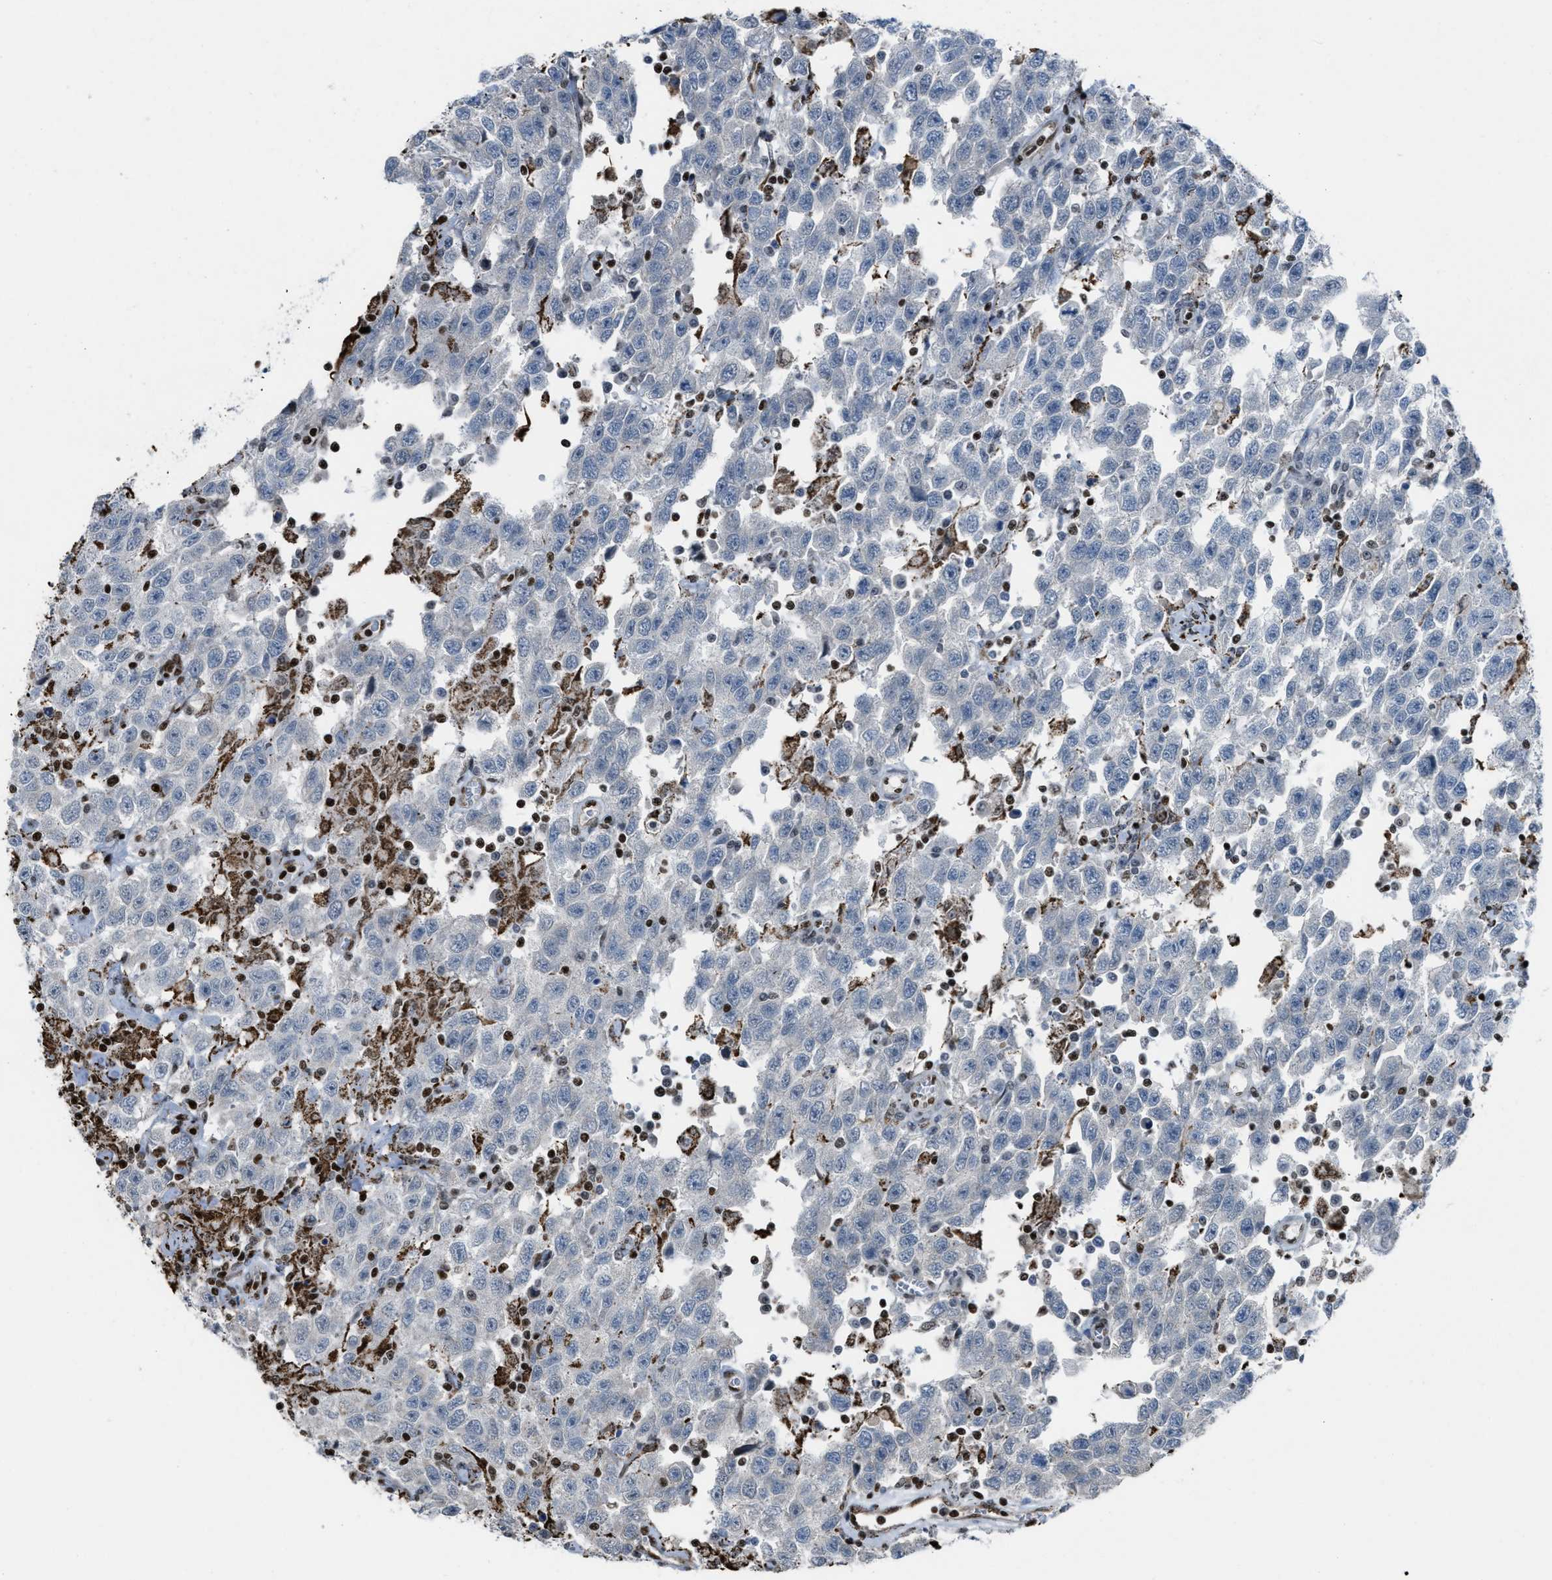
{"staining": {"intensity": "negative", "quantity": "none", "location": "none"}, "tissue": "testis cancer", "cell_type": "Tumor cells", "image_type": "cancer", "snomed": [{"axis": "morphology", "description": "Seminoma, NOS"}, {"axis": "topography", "description": "Testis"}], "caption": "Immunohistochemistry (IHC) of human seminoma (testis) demonstrates no staining in tumor cells. (IHC, brightfield microscopy, high magnification).", "gene": "SLFN5", "patient": {"sex": "male", "age": 41}}